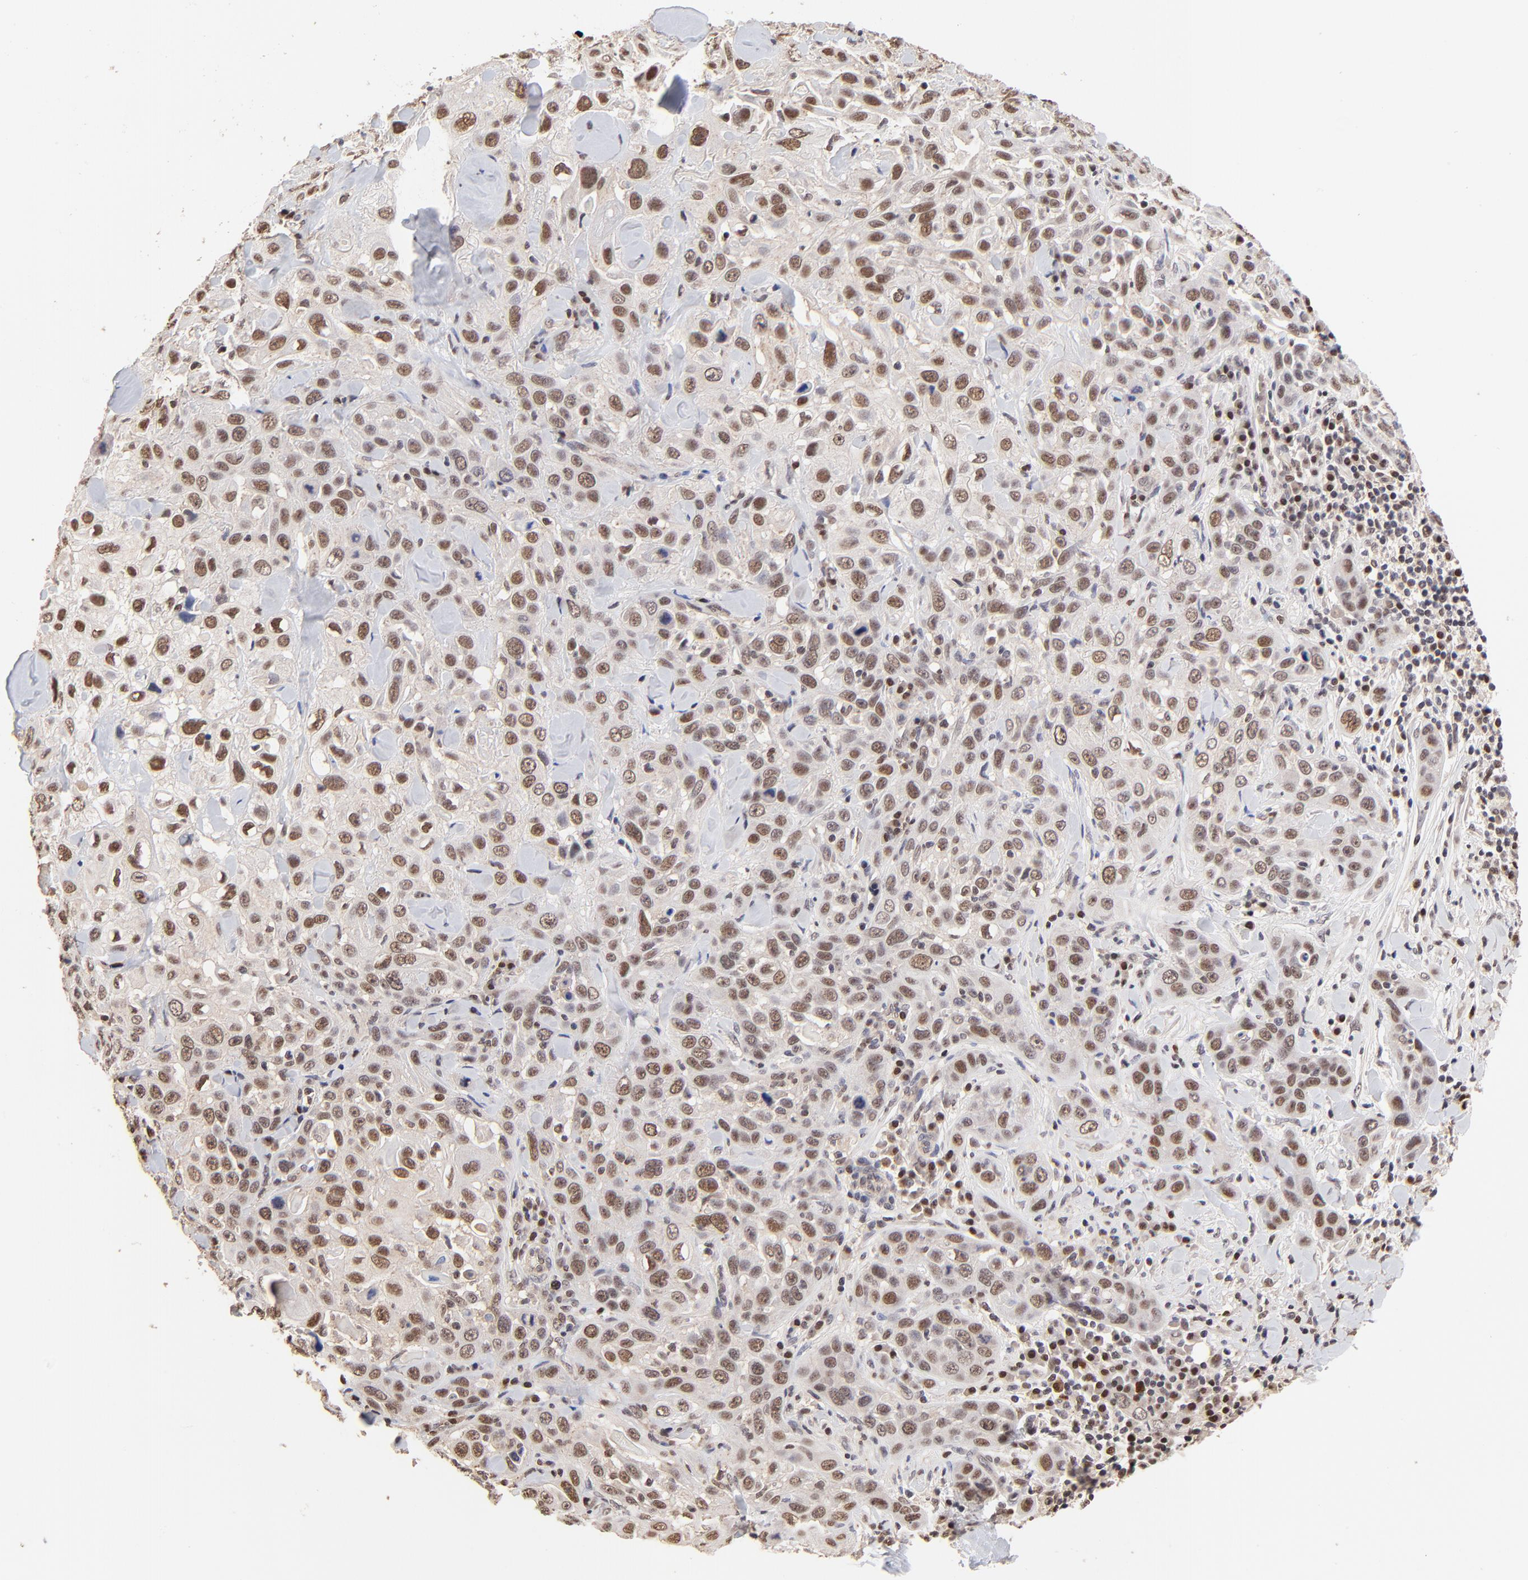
{"staining": {"intensity": "moderate", "quantity": ">75%", "location": "nuclear"}, "tissue": "skin cancer", "cell_type": "Tumor cells", "image_type": "cancer", "snomed": [{"axis": "morphology", "description": "Squamous cell carcinoma, NOS"}, {"axis": "topography", "description": "Skin"}], "caption": "Protein expression analysis of skin cancer (squamous cell carcinoma) demonstrates moderate nuclear expression in about >75% of tumor cells.", "gene": "DSN1", "patient": {"sex": "male", "age": 84}}